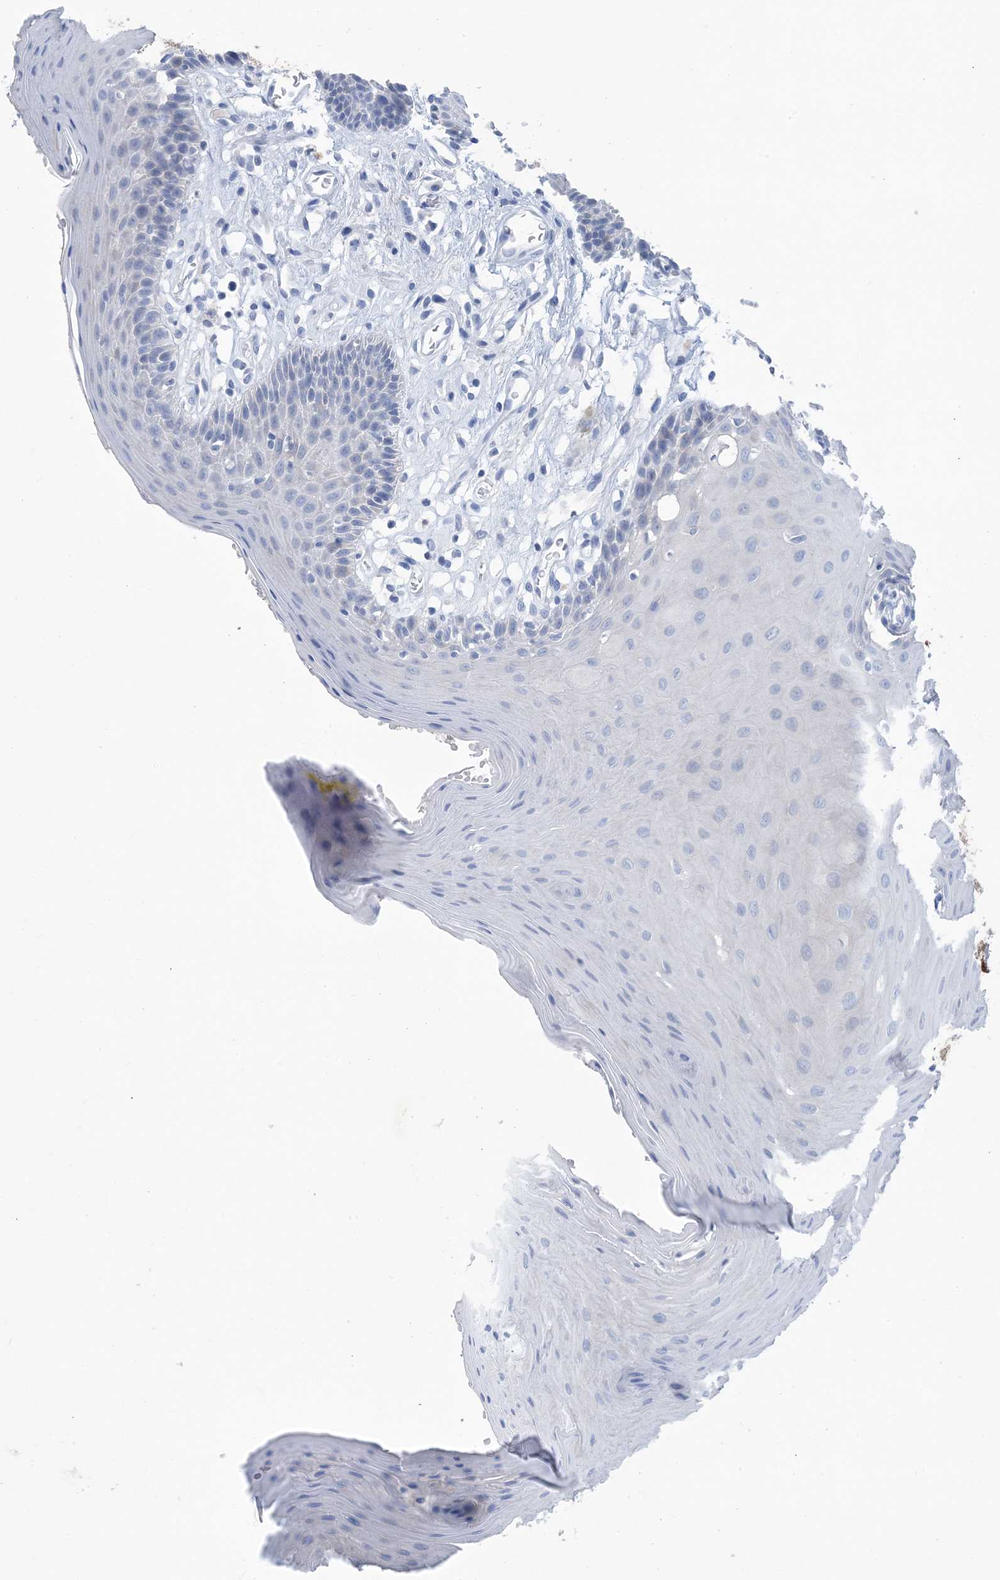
{"staining": {"intensity": "weak", "quantity": "<25%", "location": "cytoplasmic/membranous"}, "tissue": "oral mucosa", "cell_type": "Squamous epithelial cells", "image_type": "normal", "snomed": [{"axis": "morphology", "description": "Normal tissue, NOS"}, {"axis": "morphology", "description": "Squamous cell carcinoma, NOS"}, {"axis": "topography", "description": "Skeletal muscle"}, {"axis": "topography", "description": "Oral tissue"}, {"axis": "topography", "description": "Salivary gland"}, {"axis": "topography", "description": "Head-Neck"}], "caption": "The micrograph shows no significant staining in squamous epithelial cells of oral mucosa. (DAB (3,3'-diaminobenzidine) IHC, high magnification).", "gene": "SH3YL1", "patient": {"sex": "male", "age": 54}}